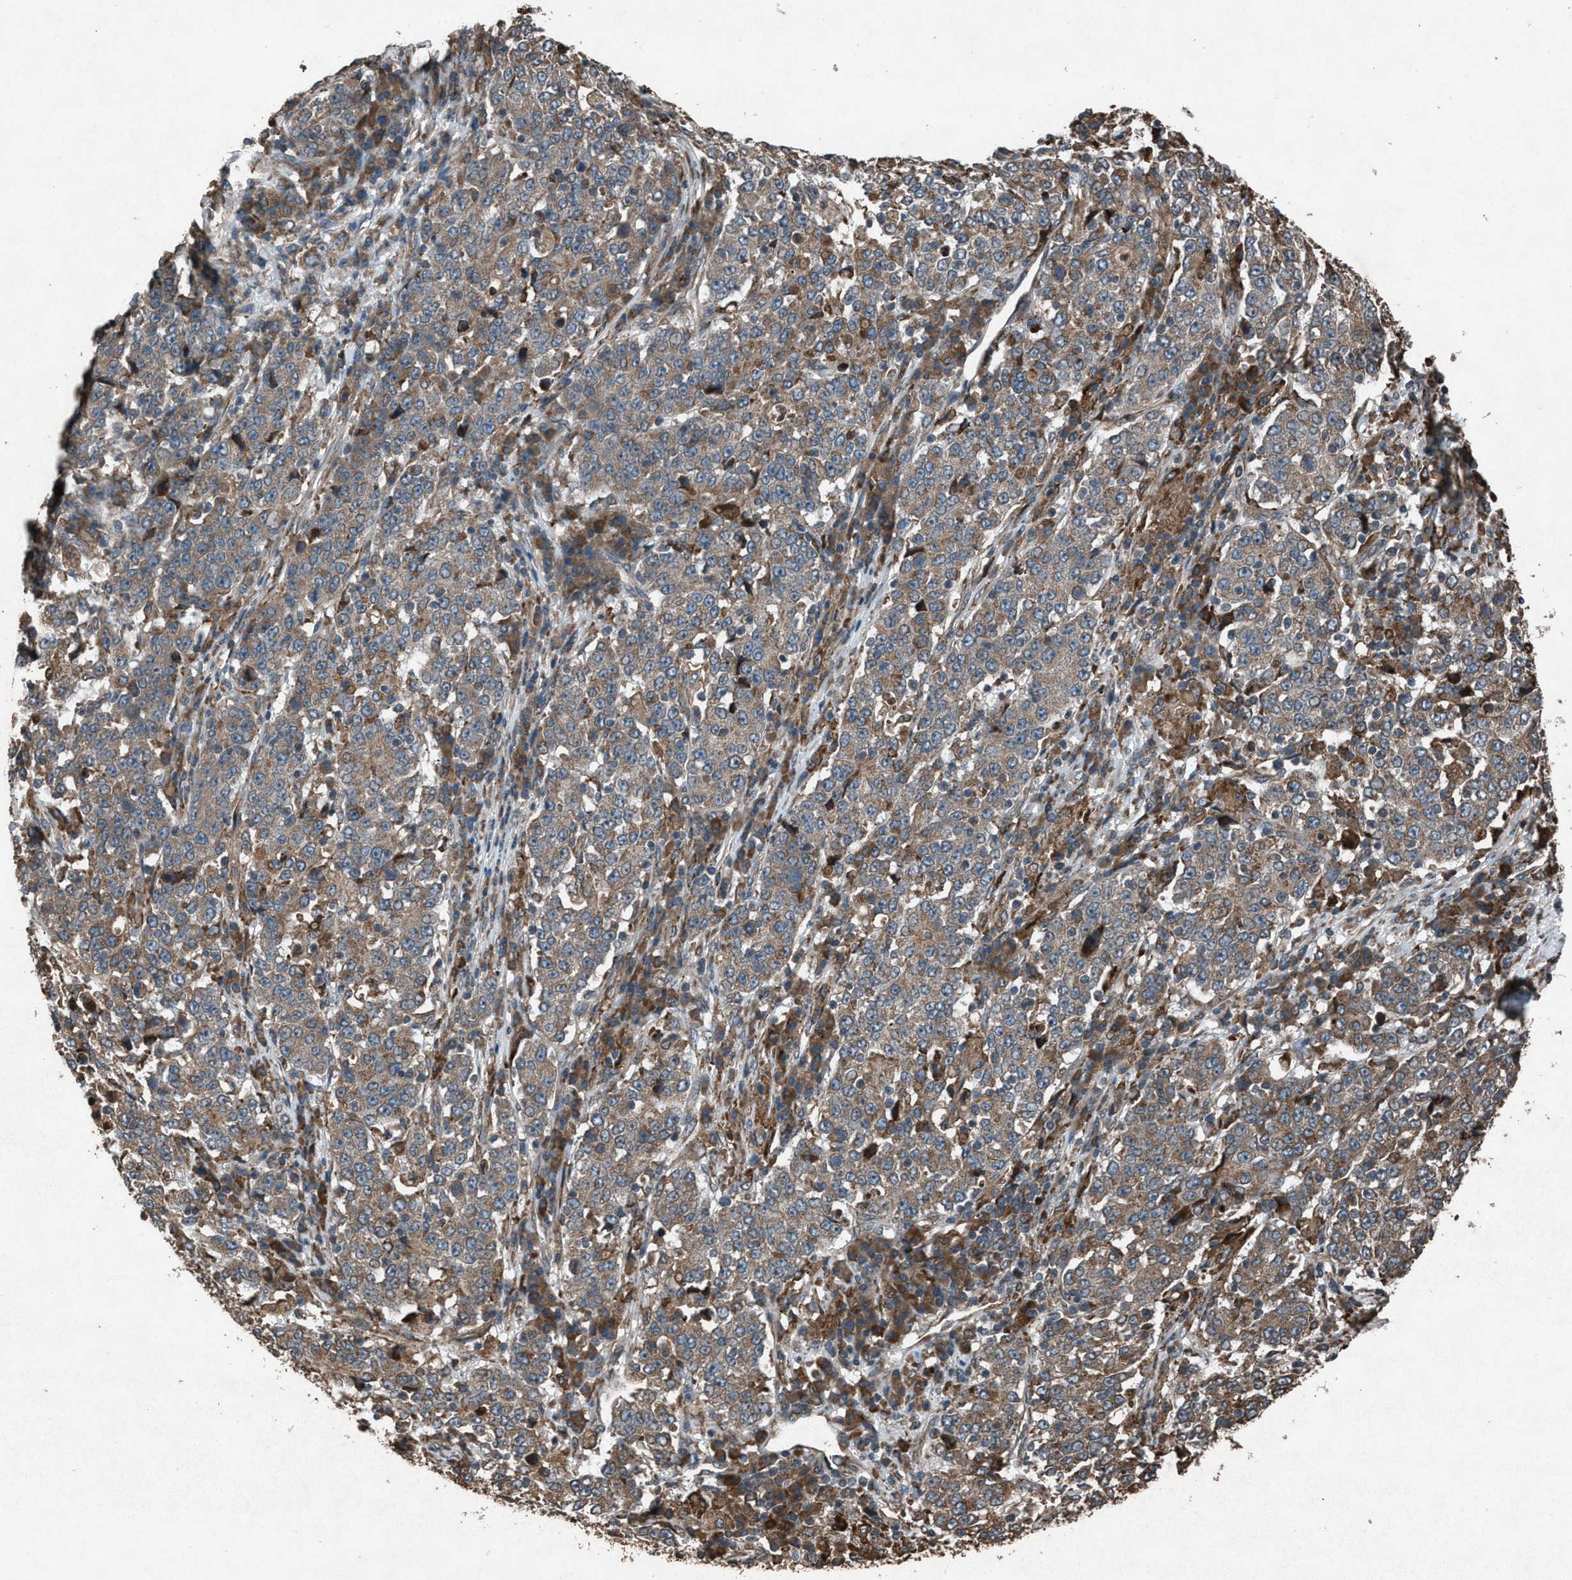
{"staining": {"intensity": "moderate", "quantity": ">75%", "location": "cytoplasmic/membranous"}, "tissue": "stomach cancer", "cell_type": "Tumor cells", "image_type": "cancer", "snomed": [{"axis": "morphology", "description": "Adenocarcinoma, NOS"}, {"axis": "topography", "description": "Stomach"}], "caption": "Protein staining of stomach cancer (adenocarcinoma) tissue exhibits moderate cytoplasmic/membranous expression in approximately >75% of tumor cells.", "gene": "CALR", "patient": {"sex": "male", "age": 59}}